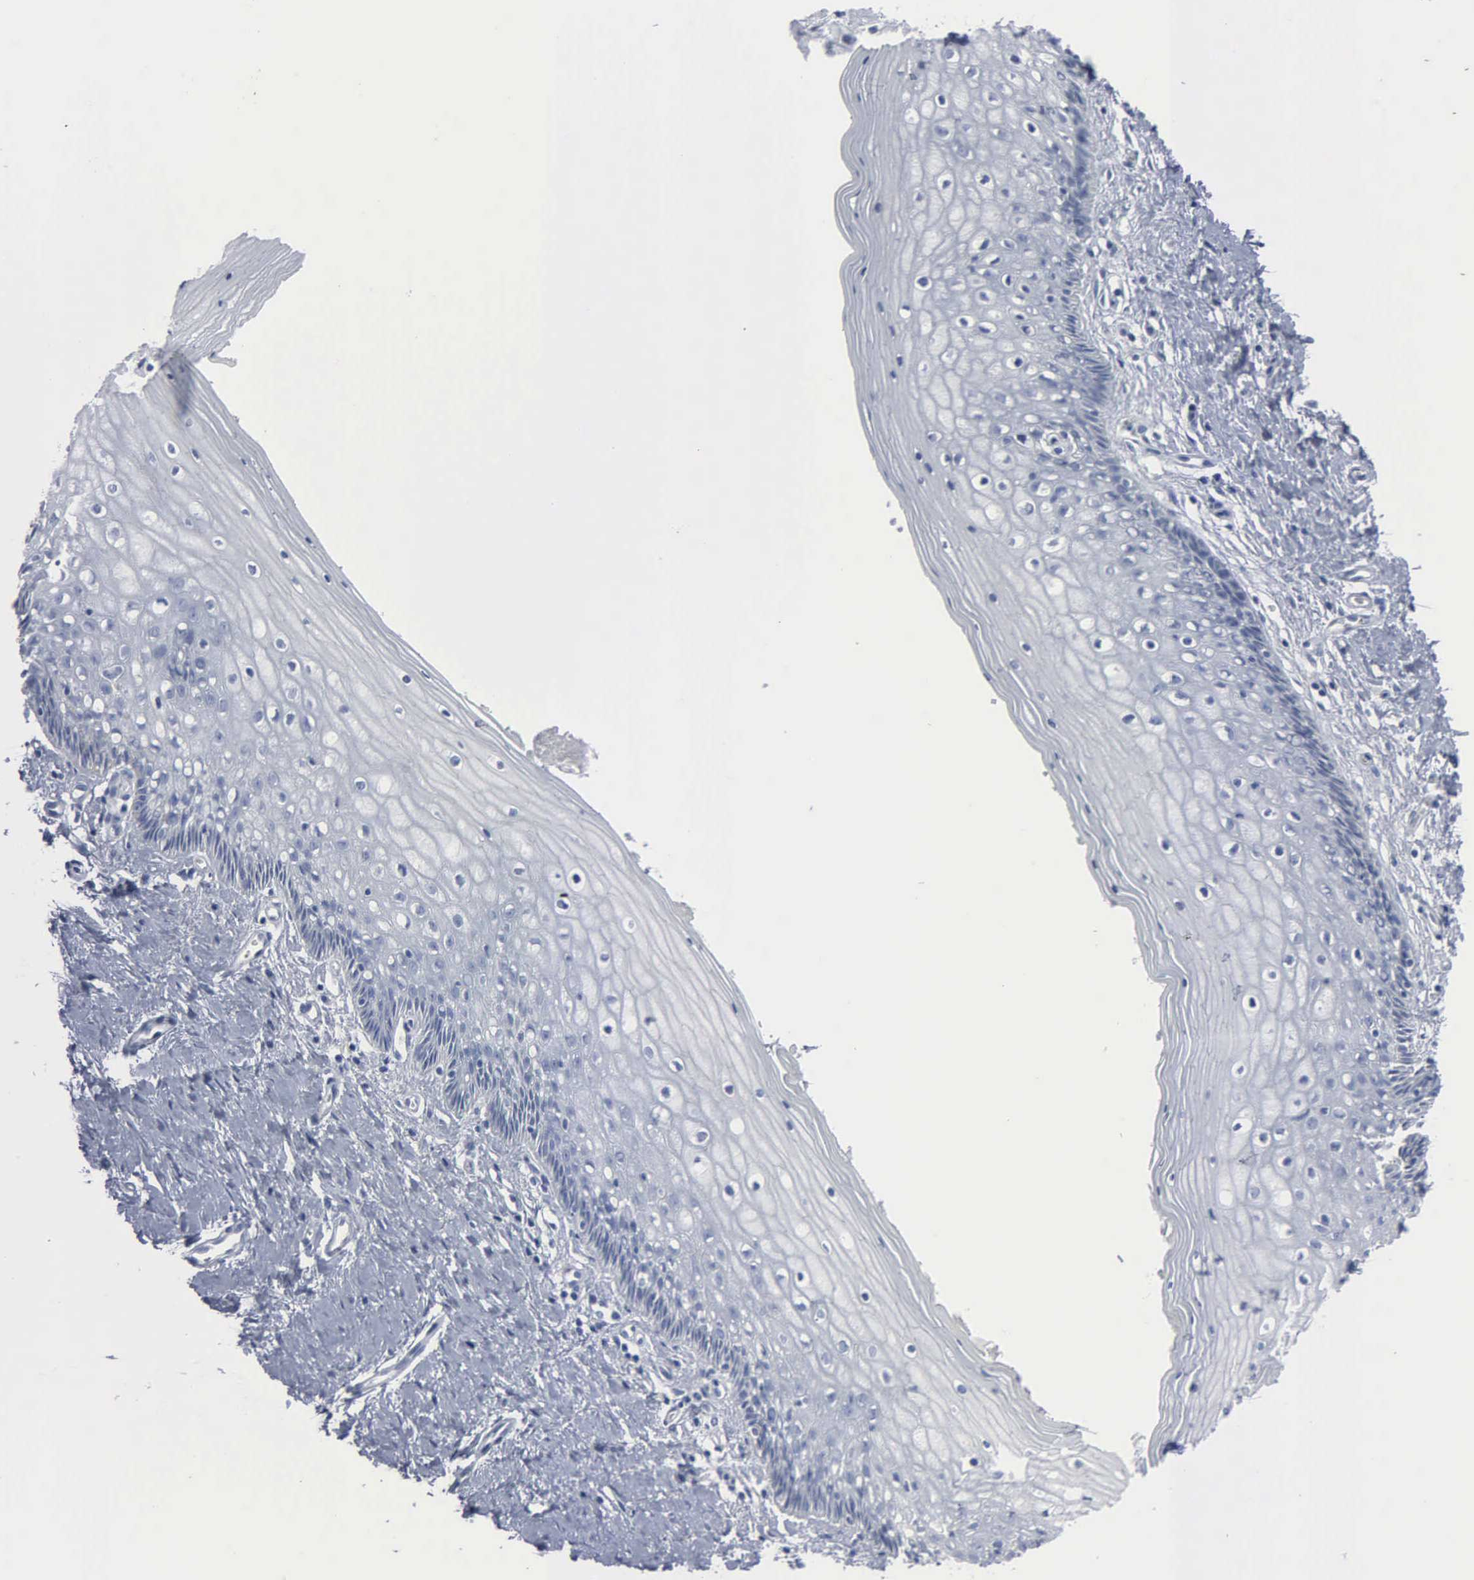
{"staining": {"intensity": "negative", "quantity": "none", "location": "none"}, "tissue": "vagina", "cell_type": "Squamous epithelial cells", "image_type": "normal", "snomed": [{"axis": "morphology", "description": "Normal tissue, NOS"}, {"axis": "topography", "description": "Vagina"}], "caption": "Immunohistochemical staining of benign vagina shows no significant staining in squamous epithelial cells.", "gene": "DMD", "patient": {"sex": "female", "age": 46}}